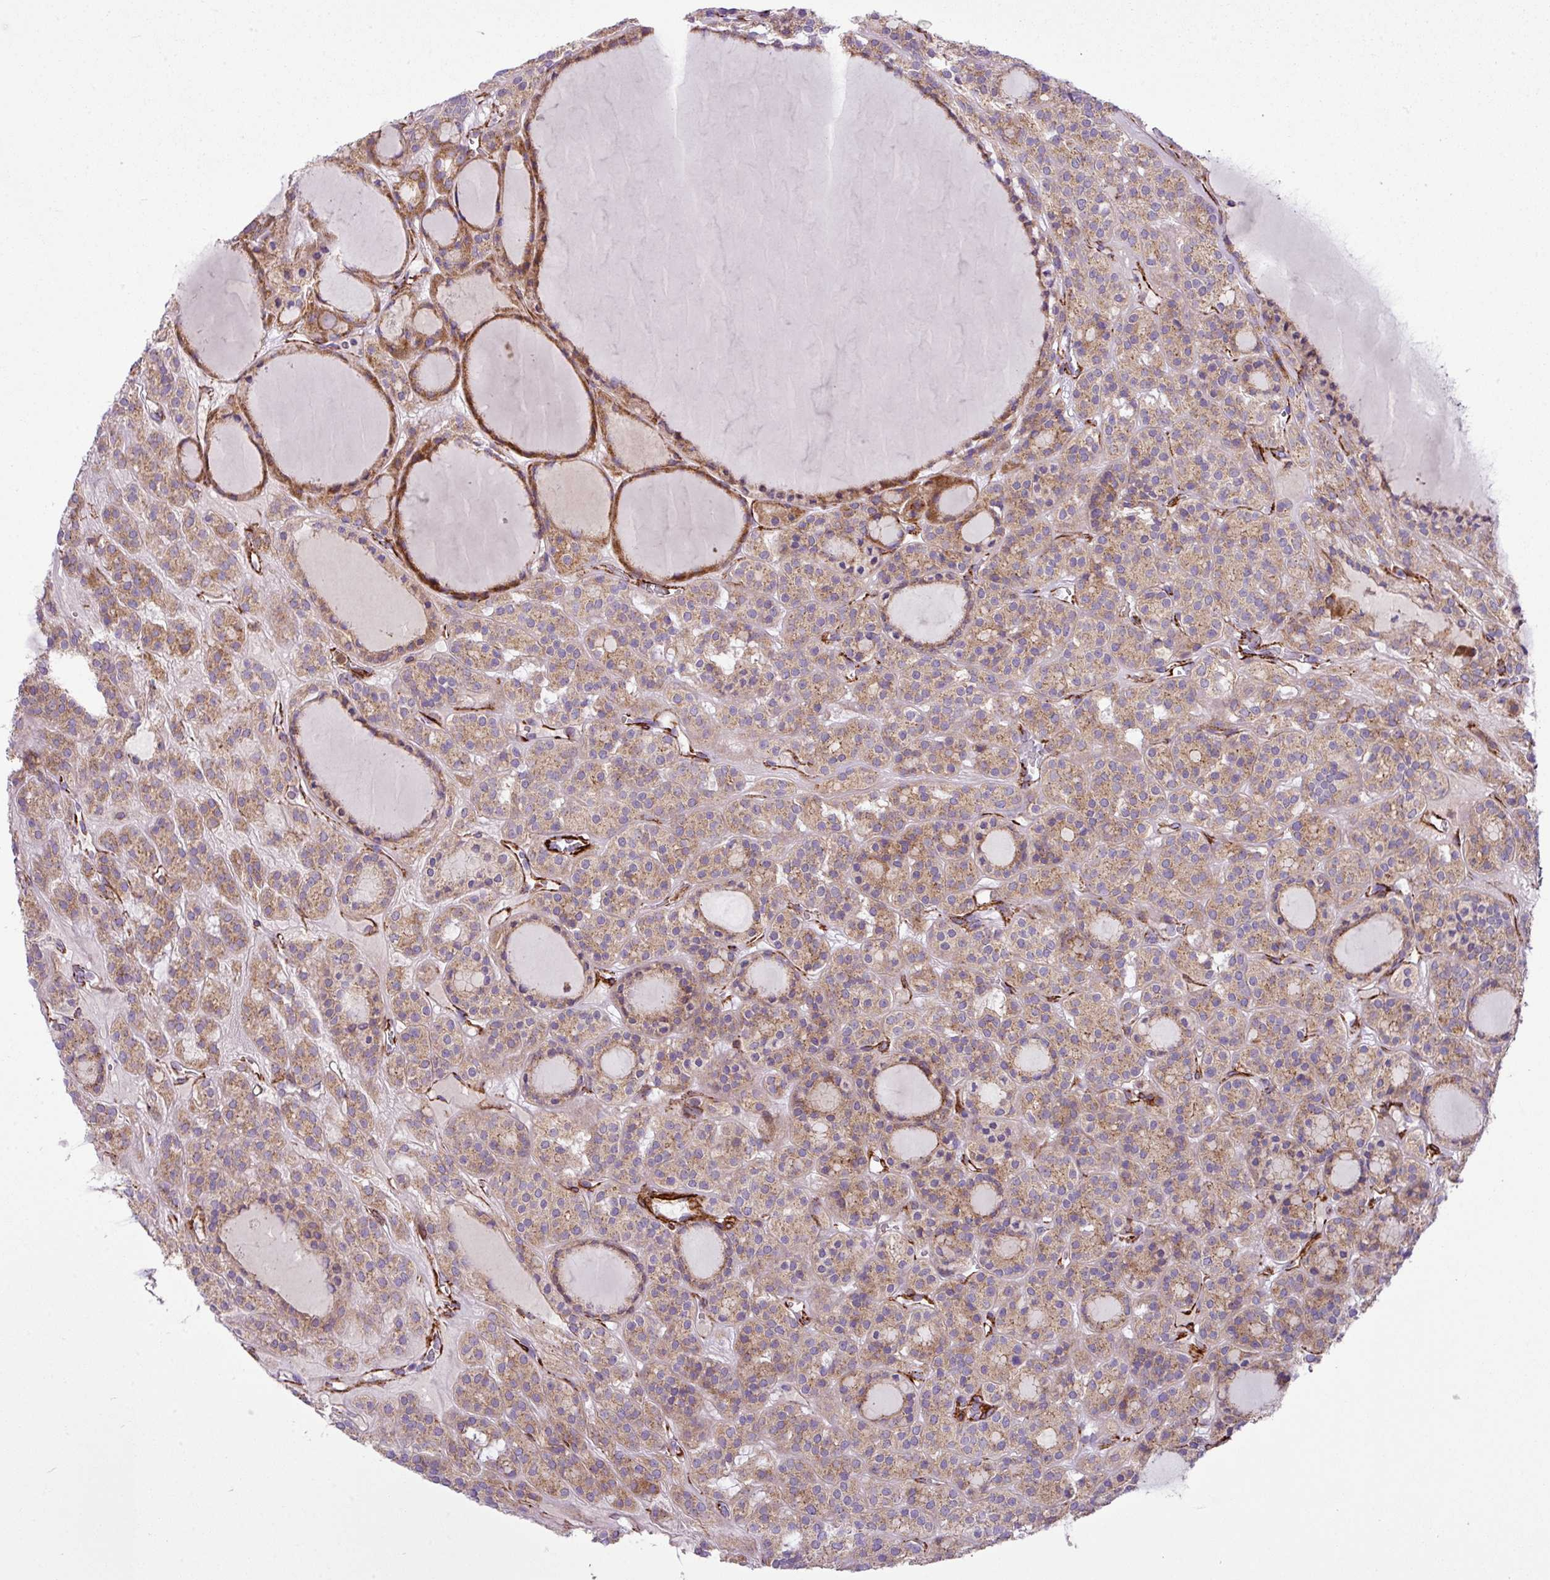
{"staining": {"intensity": "moderate", "quantity": ">75%", "location": "cytoplasmic/membranous"}, "tissue": "thyroid cancer", "cell_type": "Tumor cells", "image_type": "cancer", "snomed": [{"axis": "morphology", "description": "Follicular adenoma carcinoma, NOS"}, {"axis": "topography", "description": "Thyroid gland"}], "caption": "This is a photomicrograph of IHC staining of follicular adenoma carcinoma (thyroid), which shows moderate staining in the cytoplasmic/membranous of tumor cells.", "gene": "FAM47E", "patient": {"sex": "female", "age": 63}}